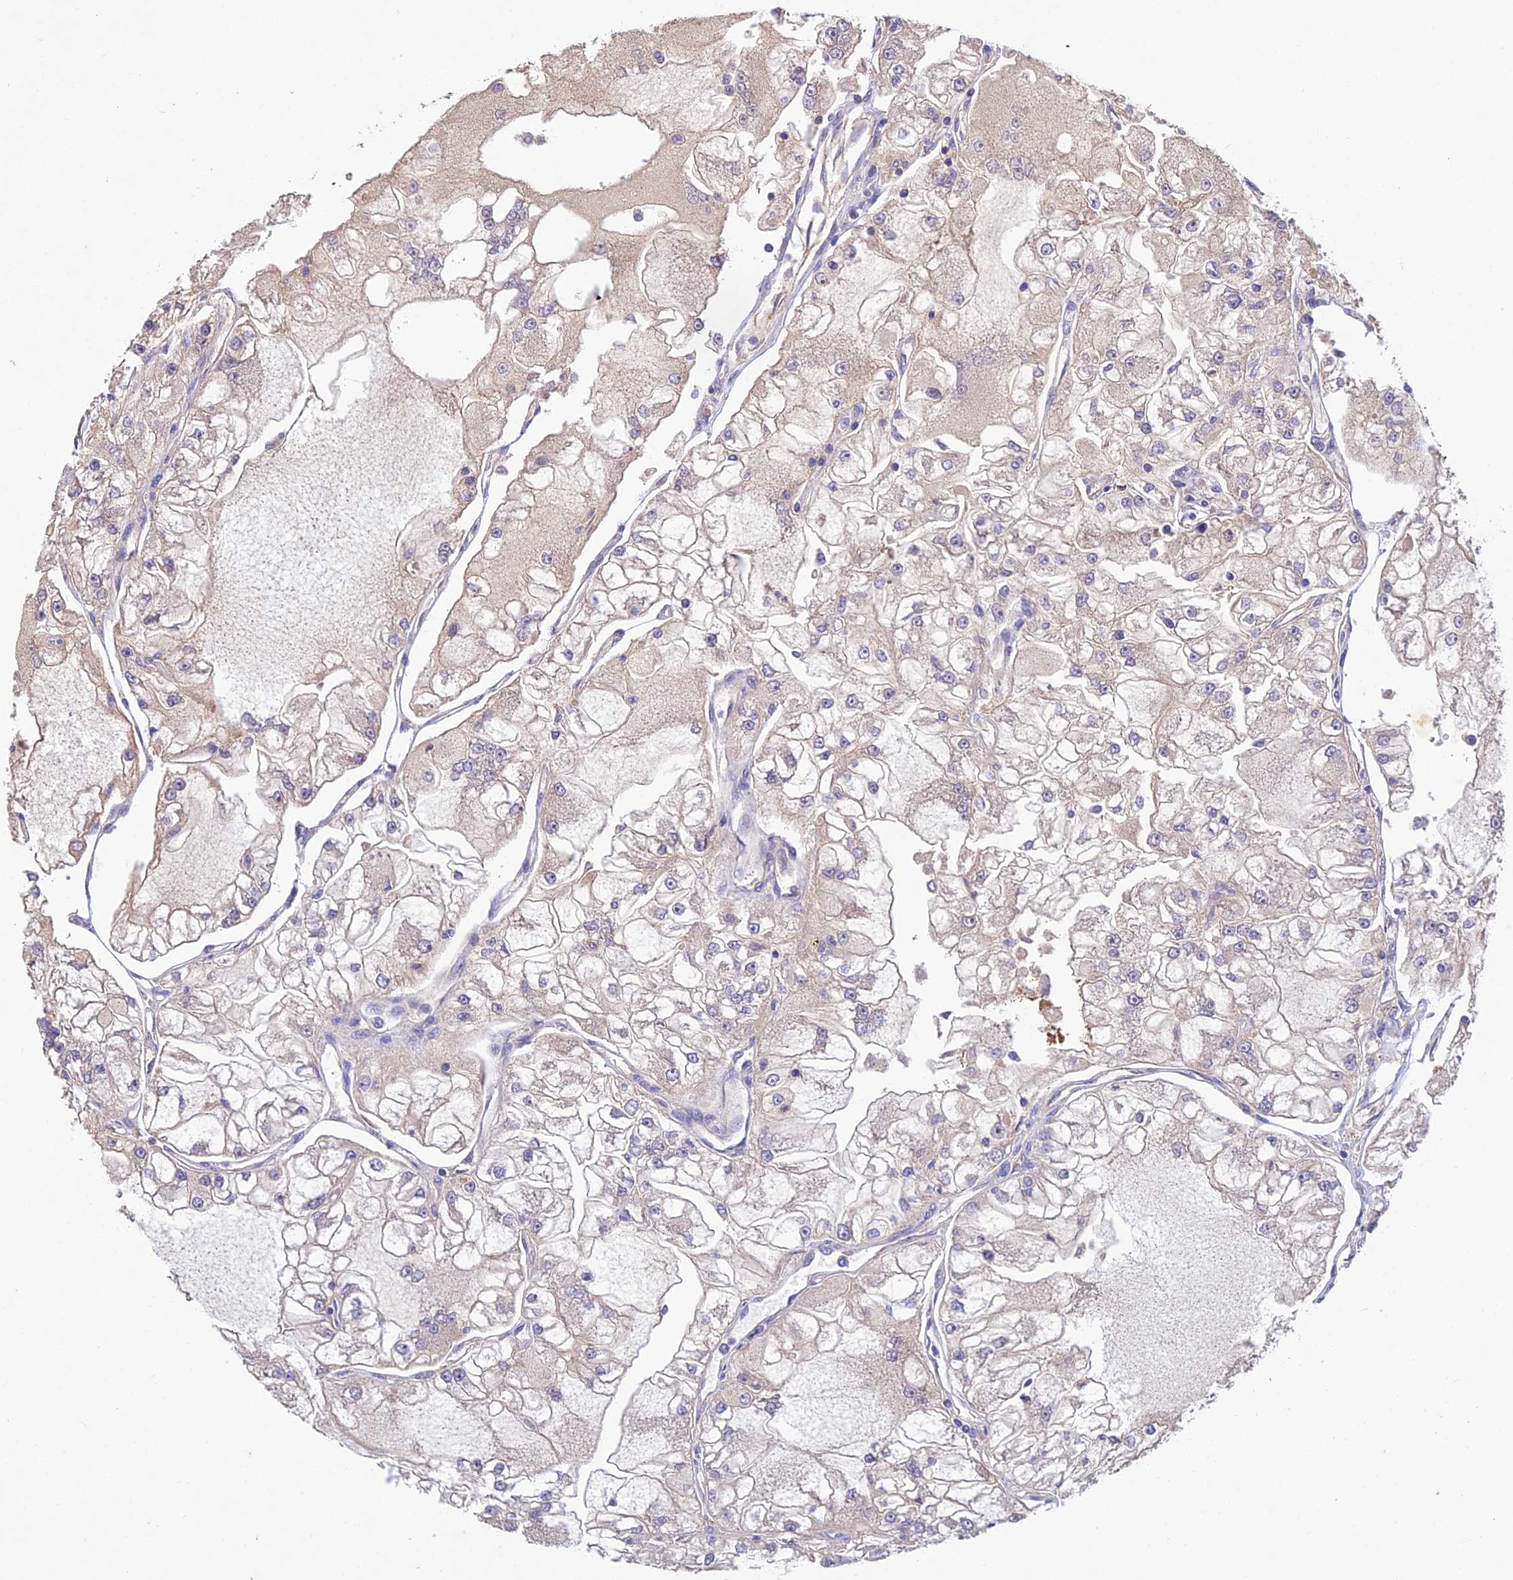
{"staining": {"intensity": "negative", "quantity": "none", "location": "none"}, "tissue": "renal cancer", "cell_type": "Tumor cells", "image_type": "cancer", "snomed": [{"axis": "morphology", "description": "Adenocarcinoma, NOS"}, {"axis": "topography", "description": "Kidney"}], "caption": "An IHC histopathology image of renal adenocarcinoma is shown. There is no staining in tumor cells of renal adenocarcinoma.", "gene": "DENND5B", "patient": {"sex": "female", "age": 72}}